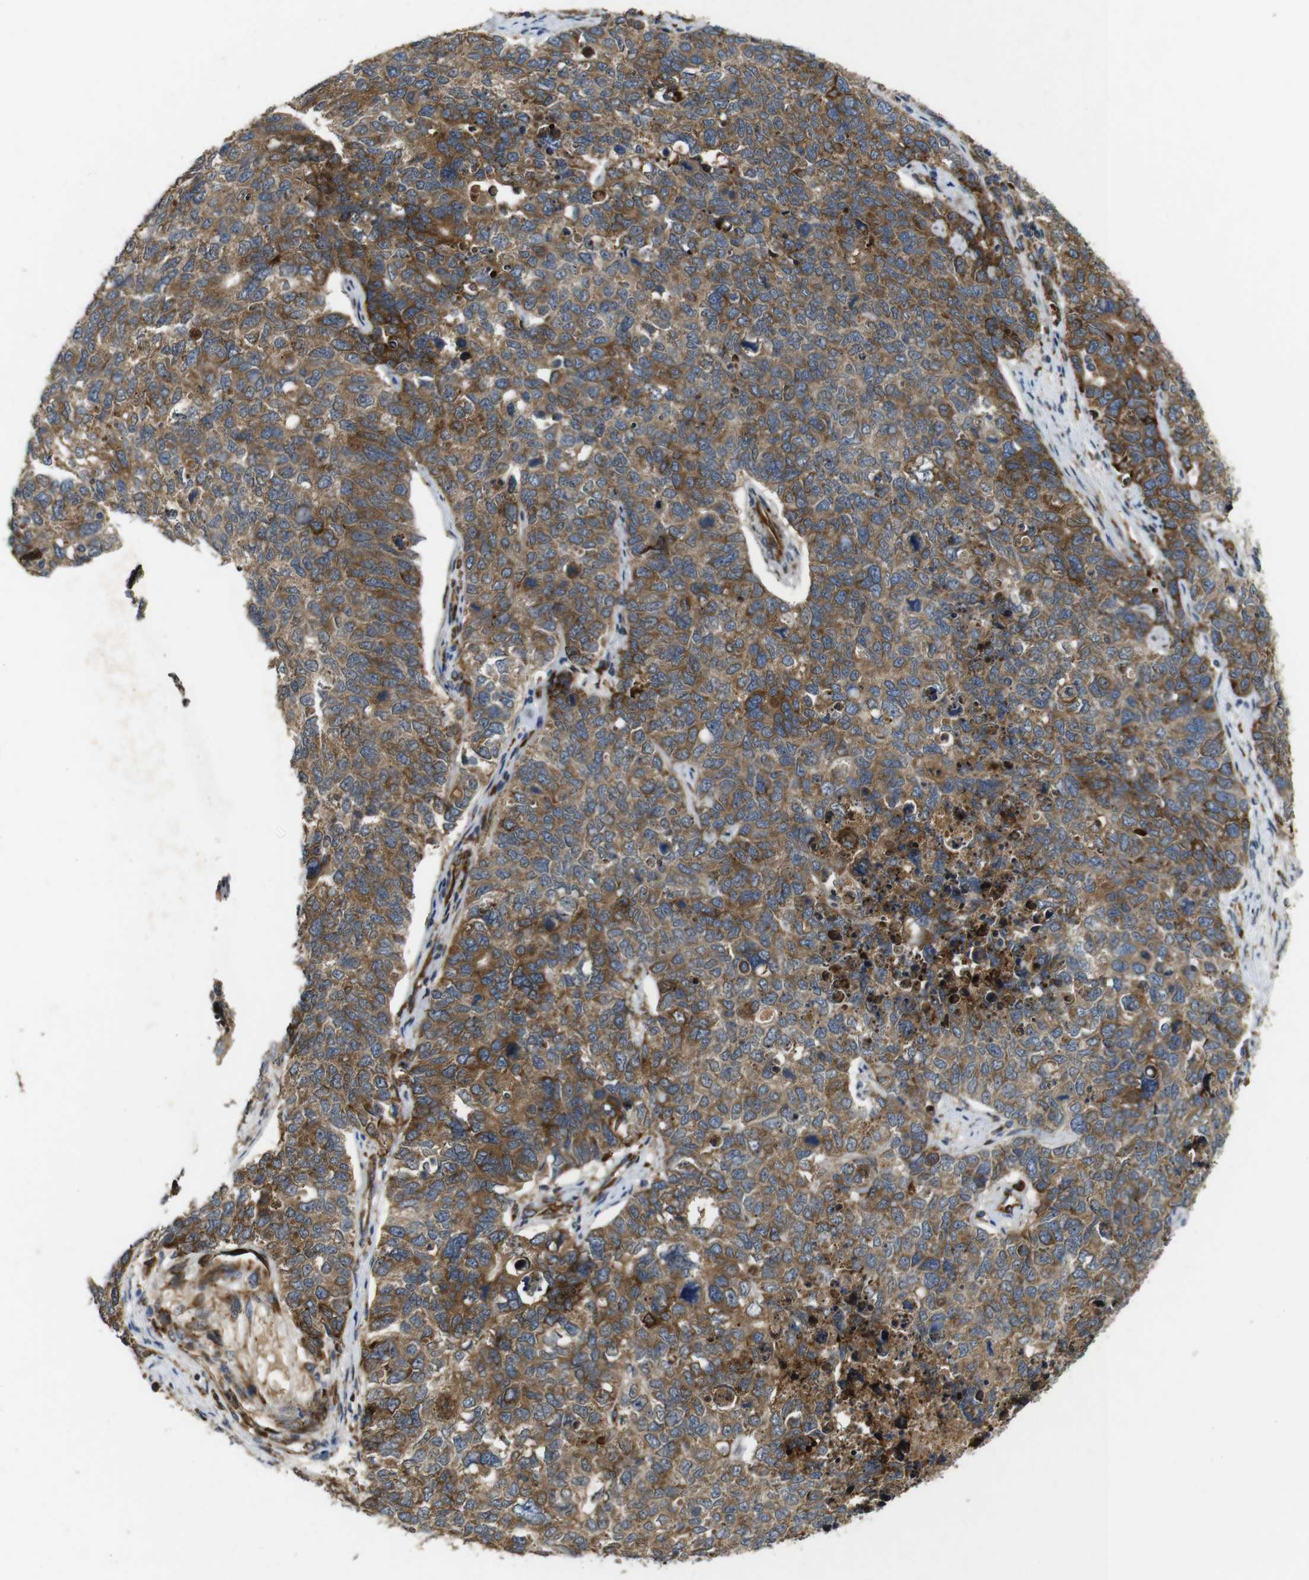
{"staining": {"intensity": "moderate", "quantity": ">75%", "location": "cytoplasmic/membranous"}, "tissue": "cervical cancer", "cell_type": "Tumor cells", "image_type": "cancer", "snomed": [{"axis": "morphology", "description": "Squamous cell carcinoma, NOS"}, {"axis": "topography", "description": "Cervix"}], "caption": "Cervical squamous cell carcinoma stained with a protein marker exhibits moderate staining in tumor cells.", "gene": "UBE2G2", "patient": {"sex": "female", "age": 63}}